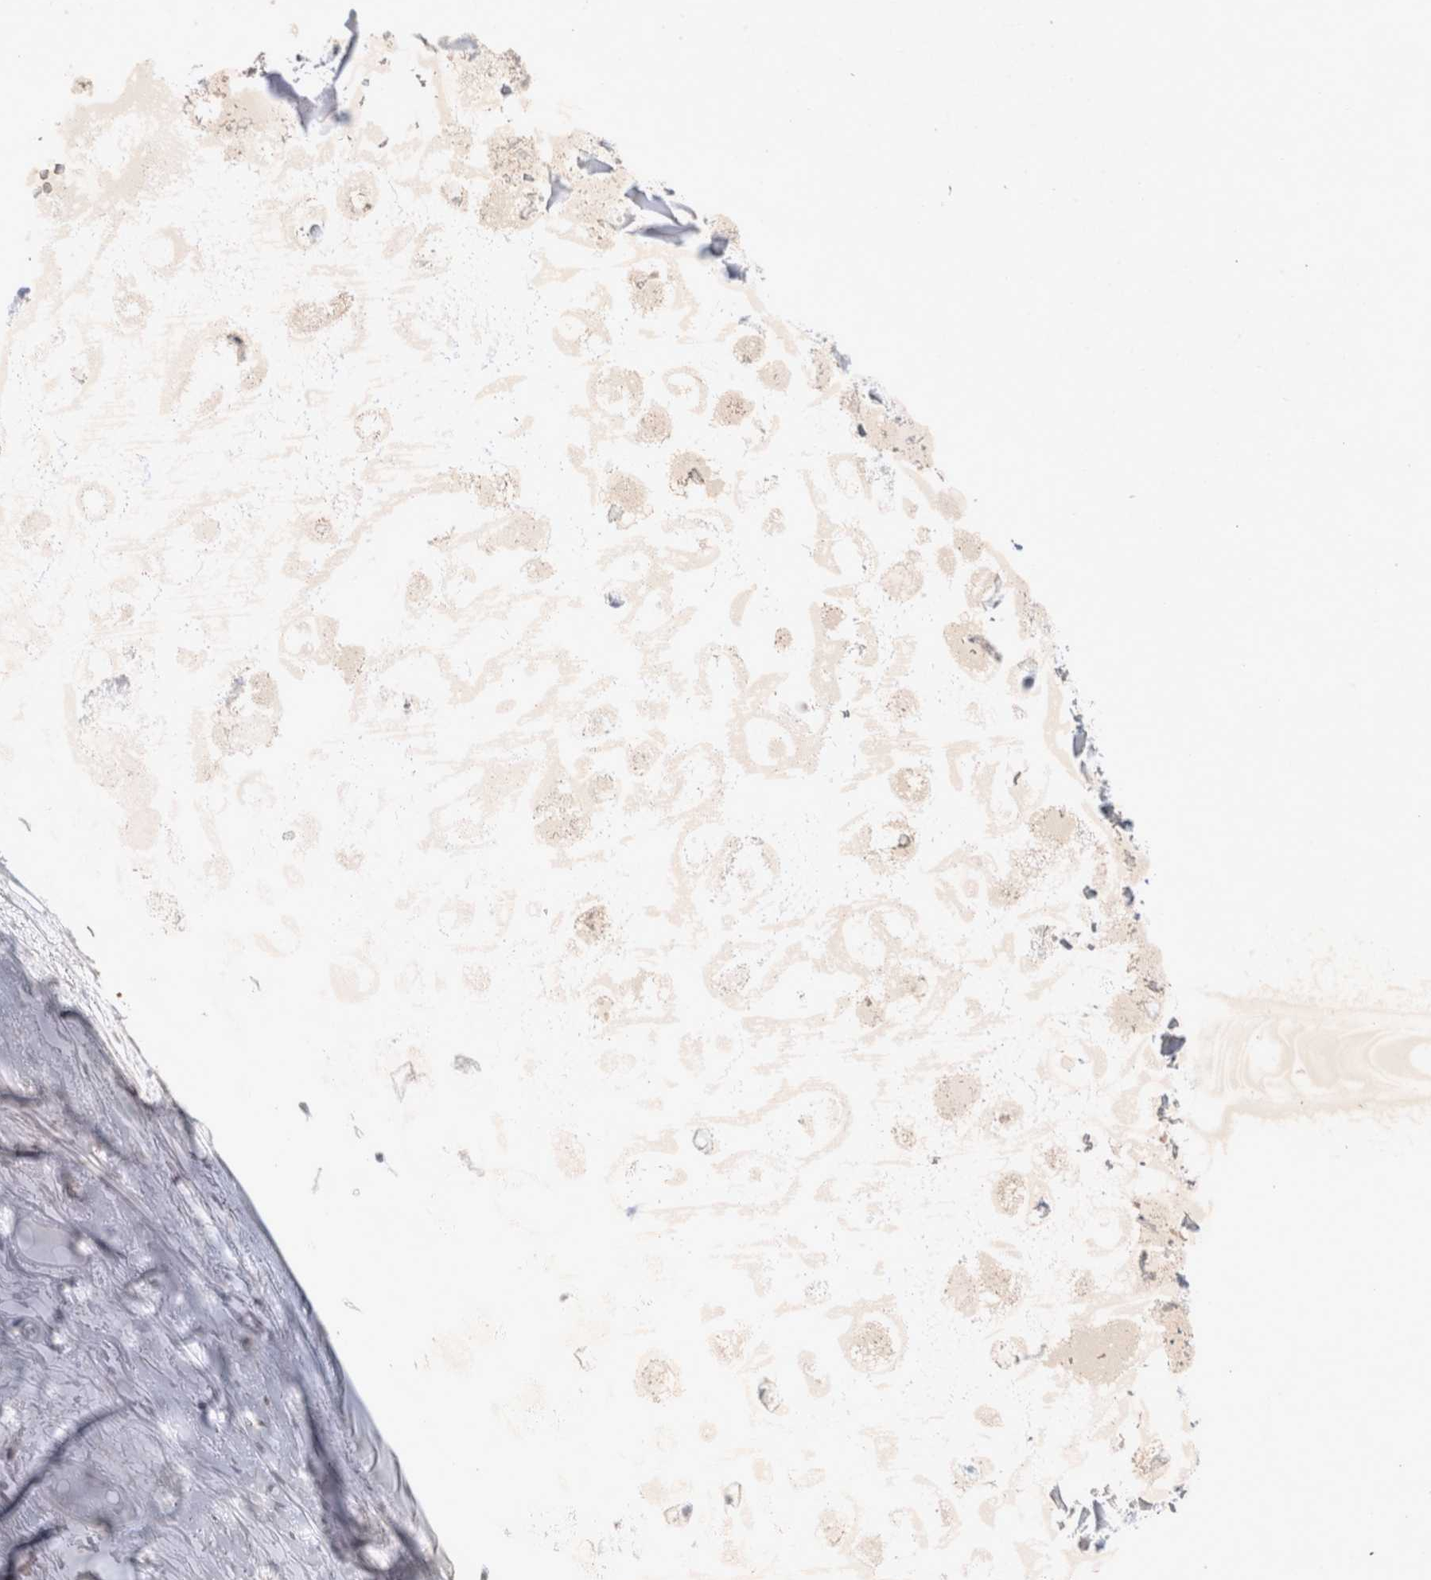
{"staining": {"intensity": "negative", "quantity": "none", "location": "none"}, "tissue": "adipose tissue", "cell_type": "Adipocytes", "image_type": "normal", "snomed": [{"axis": "morphology", "description": "Normal tissue, NOS"}, {"axis": "topography", "description": "Bronchus"}], "caption": "A high-resolution image shows IHC staining of unremarkable adipose tissue, which displays no significant positivity in adipocytes. Brightfield microscopy of IHC stained with DAB (brown) and hematoxylin (blue), captured at high magnification.", "gene": "FBXO42", "patient": {"sex": "male", "age": 66}}